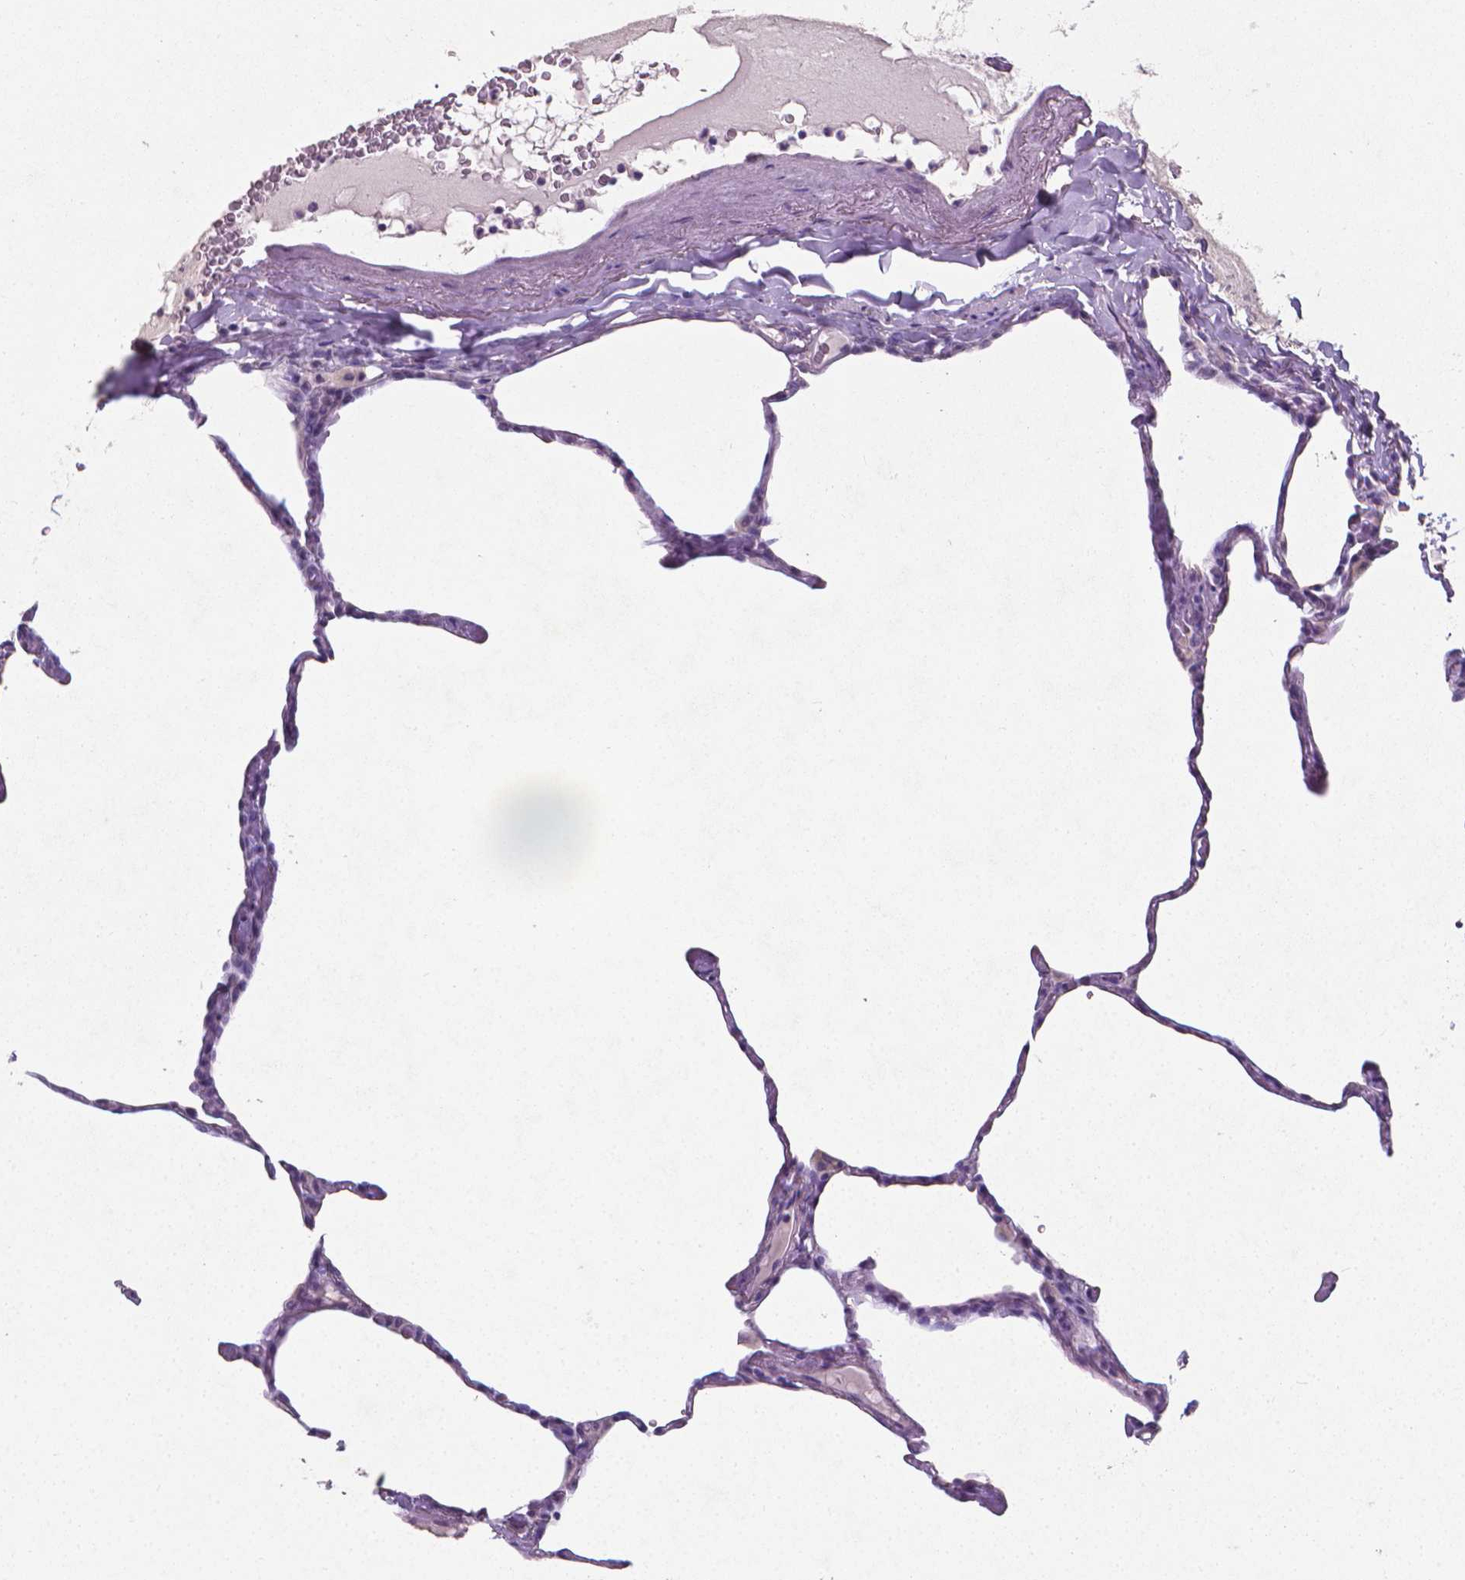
{"staining": {"intensity": "negative", "quantity": "none", "location": "none"}, "tissue": "lung", "cell_type": "Alveolar cells", "image_type": "normal", "snomed": [{"axis": "morphology", "description": "Normal tissue, NOS"}, {"axis": "topography", "description": "Lung"}], "caption": "Protein analysis of unremarkable lung reveals no significant expression in alveolar cells. The staining is performed using DAB (3,3'-diaminobenzidine) brown chromogen with nuclei counter-stained in using hematoxylin.", "gene": "XPNPEP2", "patient": {"sex": "male", "age": 65}}